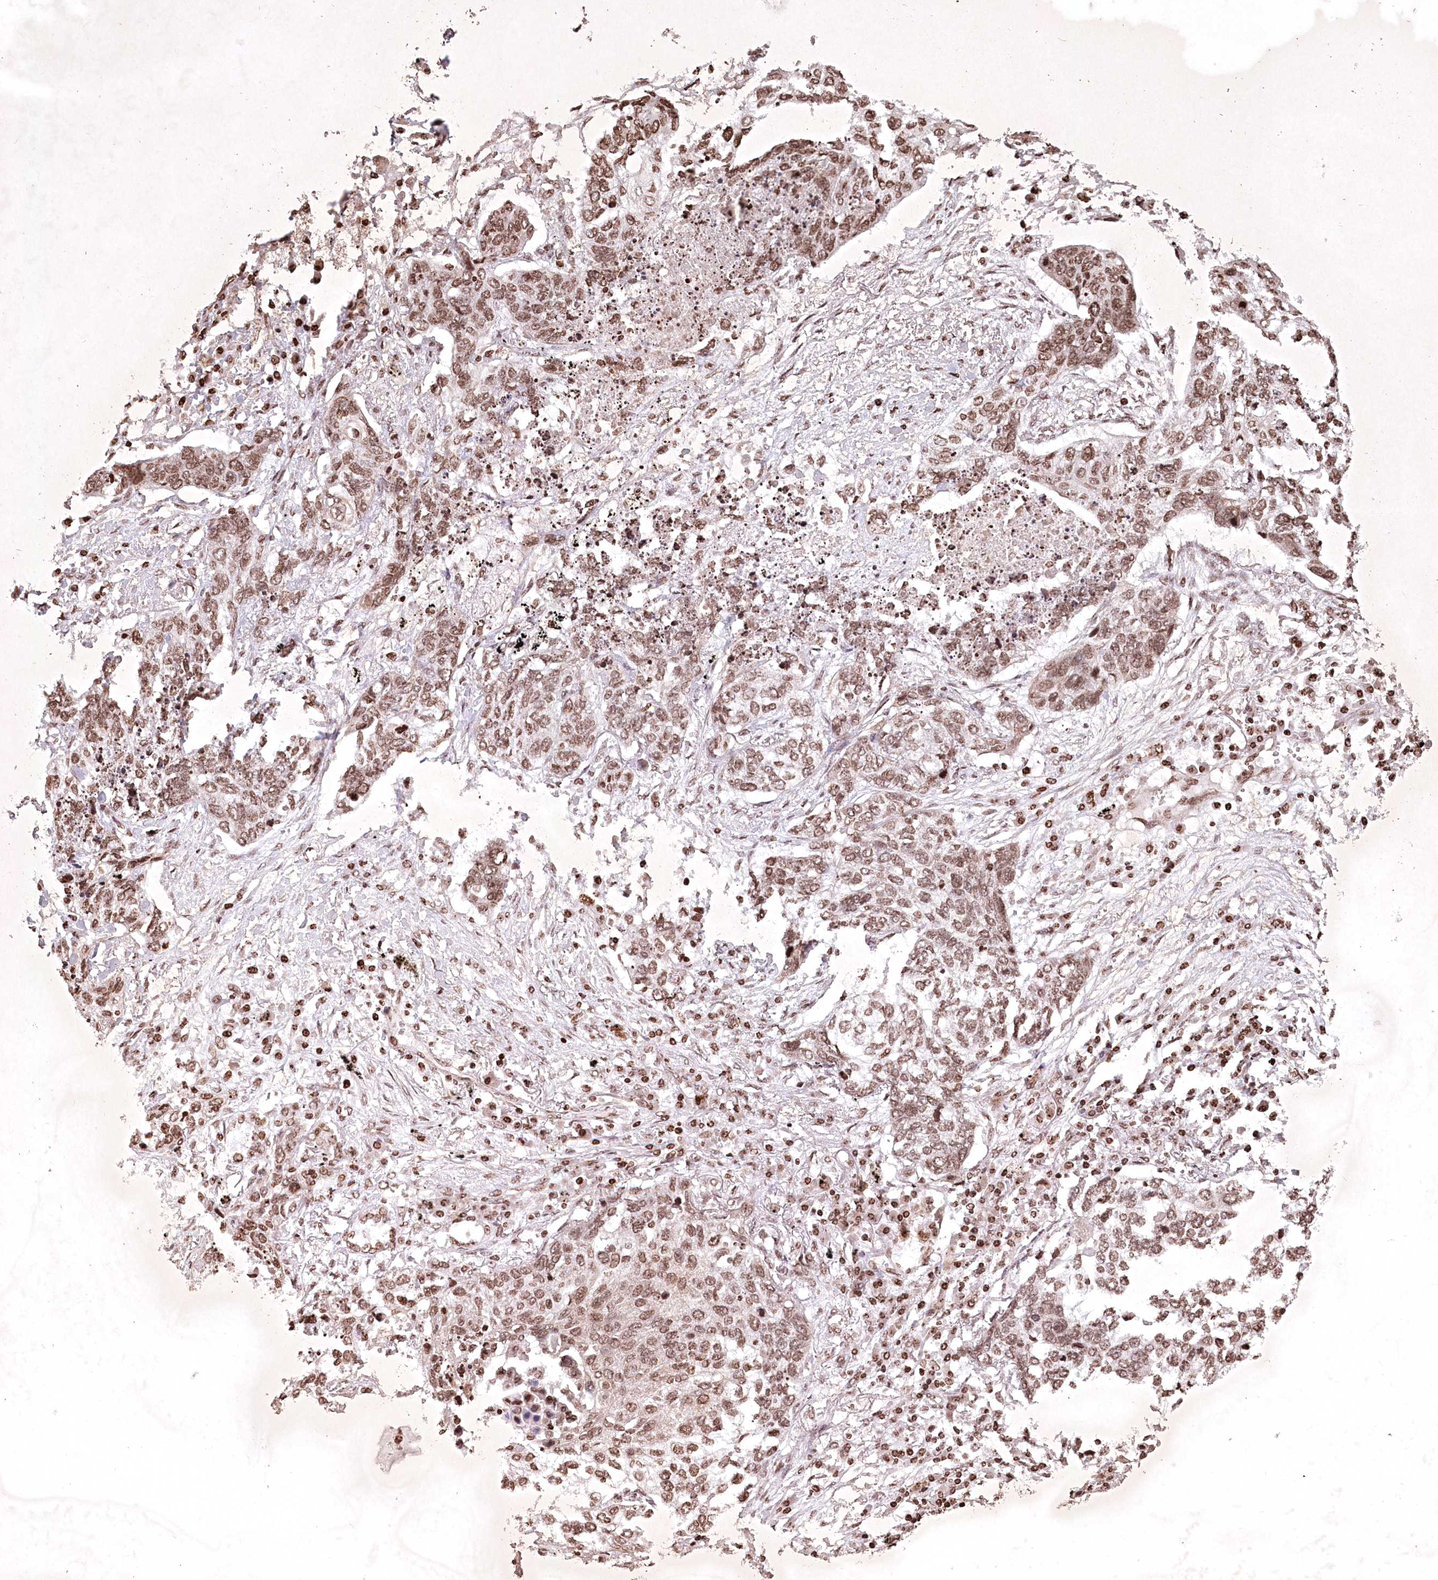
{"staining": {"intensity": "moderate", "quantity": ">75%", "location": "nuclear"}, "tissue": "lung cancer", "cell_type": "Tumor cells", "image_type": "cancer", "snomed": [{"axis": "morphology", "description": "Squamous cell carcinoma, NOS"}, {"axis": "topography", "description": "Lung"}], "caption": "Squamous cell carcinoma (lung) stained with a brown dye shows moderate nuclear positive expression in approximately >75% of tumor cells.", "gene": "CCSER2", "patient": {"sex": "female", "age": 63}}